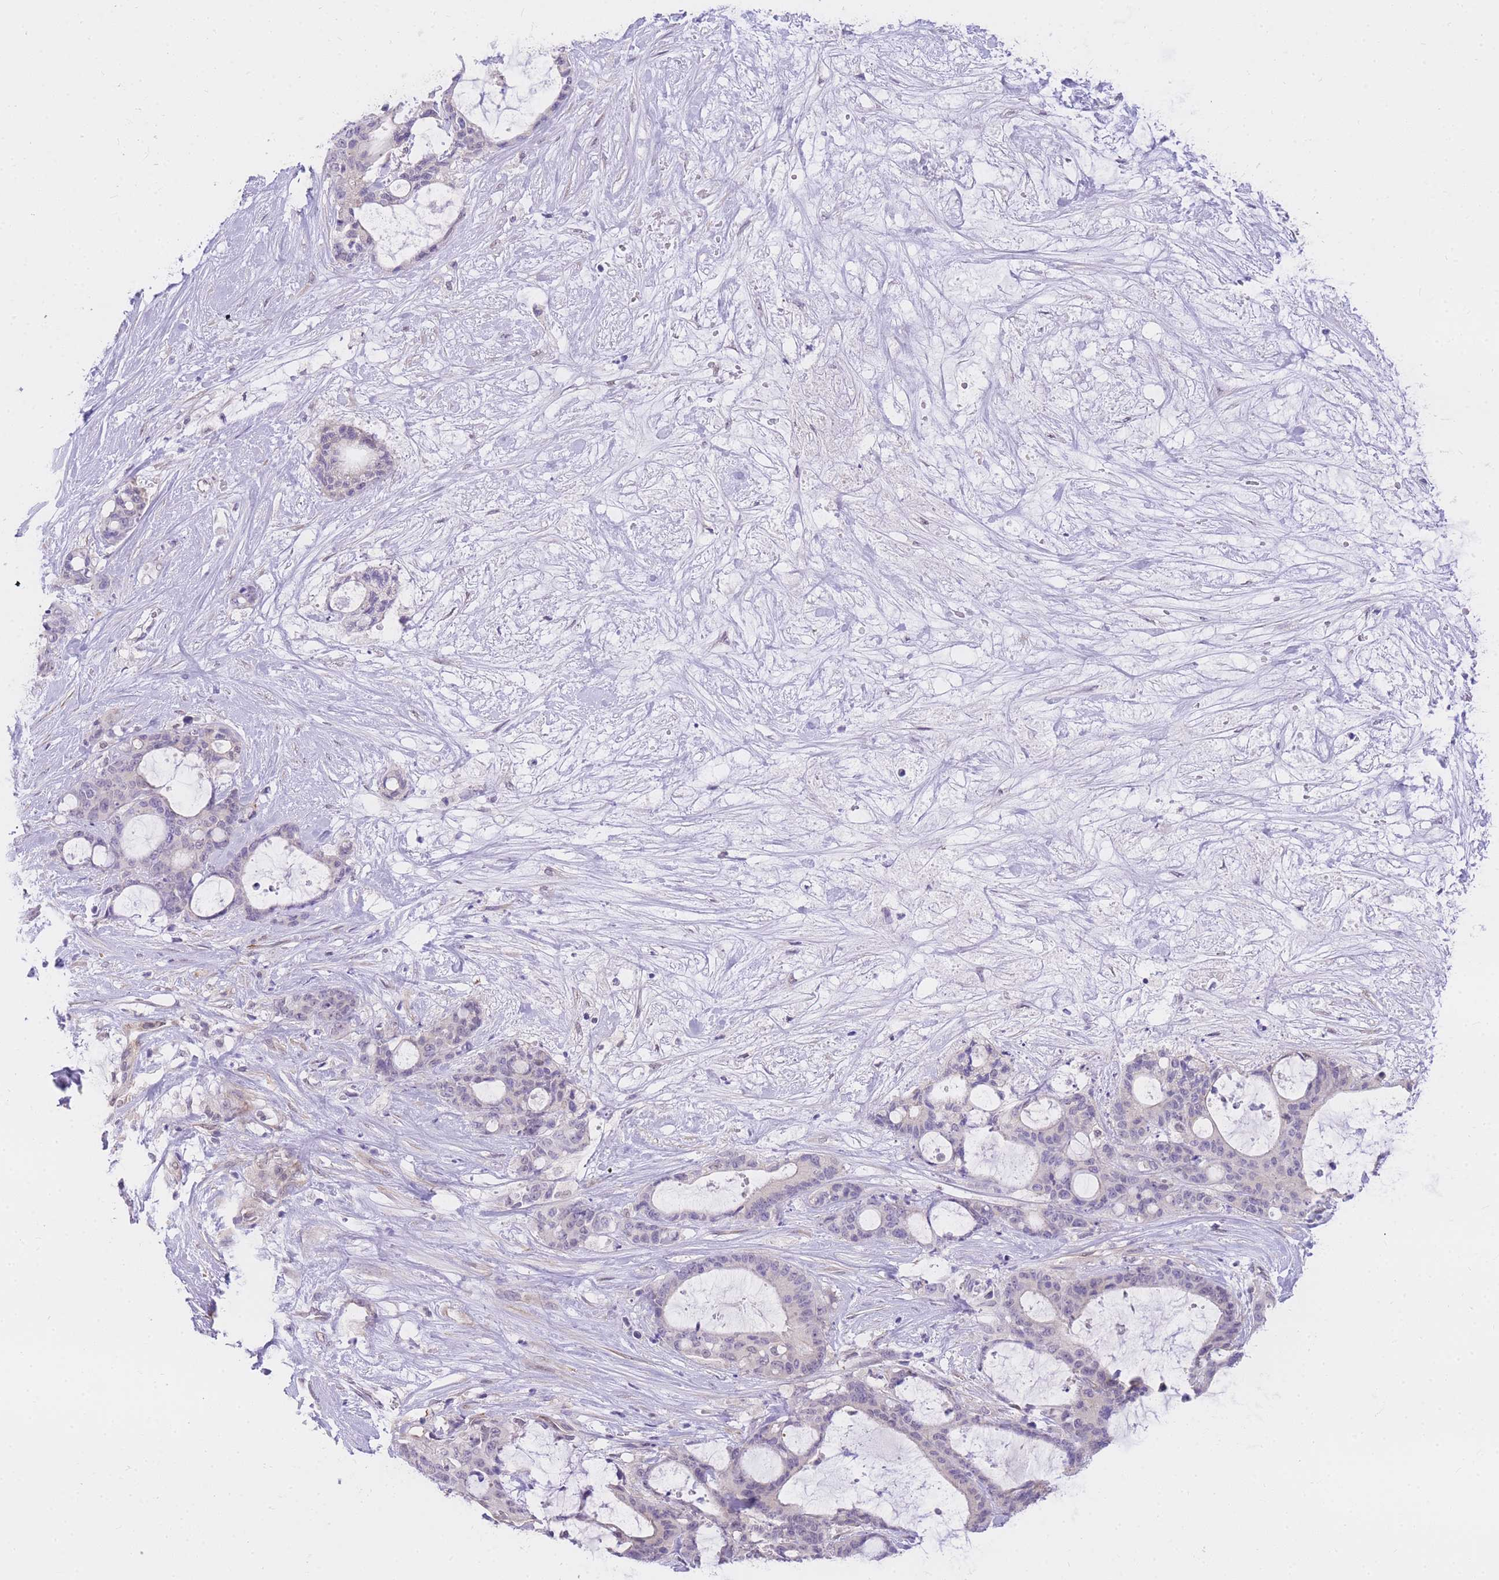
{"staining": {"intensity": "negative", "quantity": "none", "location": "none"}, "tissue": "liver cancer", "cell_type": "Tumor cells", "image_type": "cancer", "snomed": [{"axis": "morphology", "description": "Normal tissue, NOS"}, {"axis": "morphology", "description": "Cholangiocarcinoma"}, {"axis": "topography", "description": "Liver"}, {"axis": "topography", "description": "Peripheral nerve tissue"}], "caption": "Immunohistochemistry (IHC) photomicrograph of human liver cancer stained for a protein (brown), which shows no expression in tumor cells.", "gene": "S100PBP", "patient": {"sex": "female", "age": 73}}